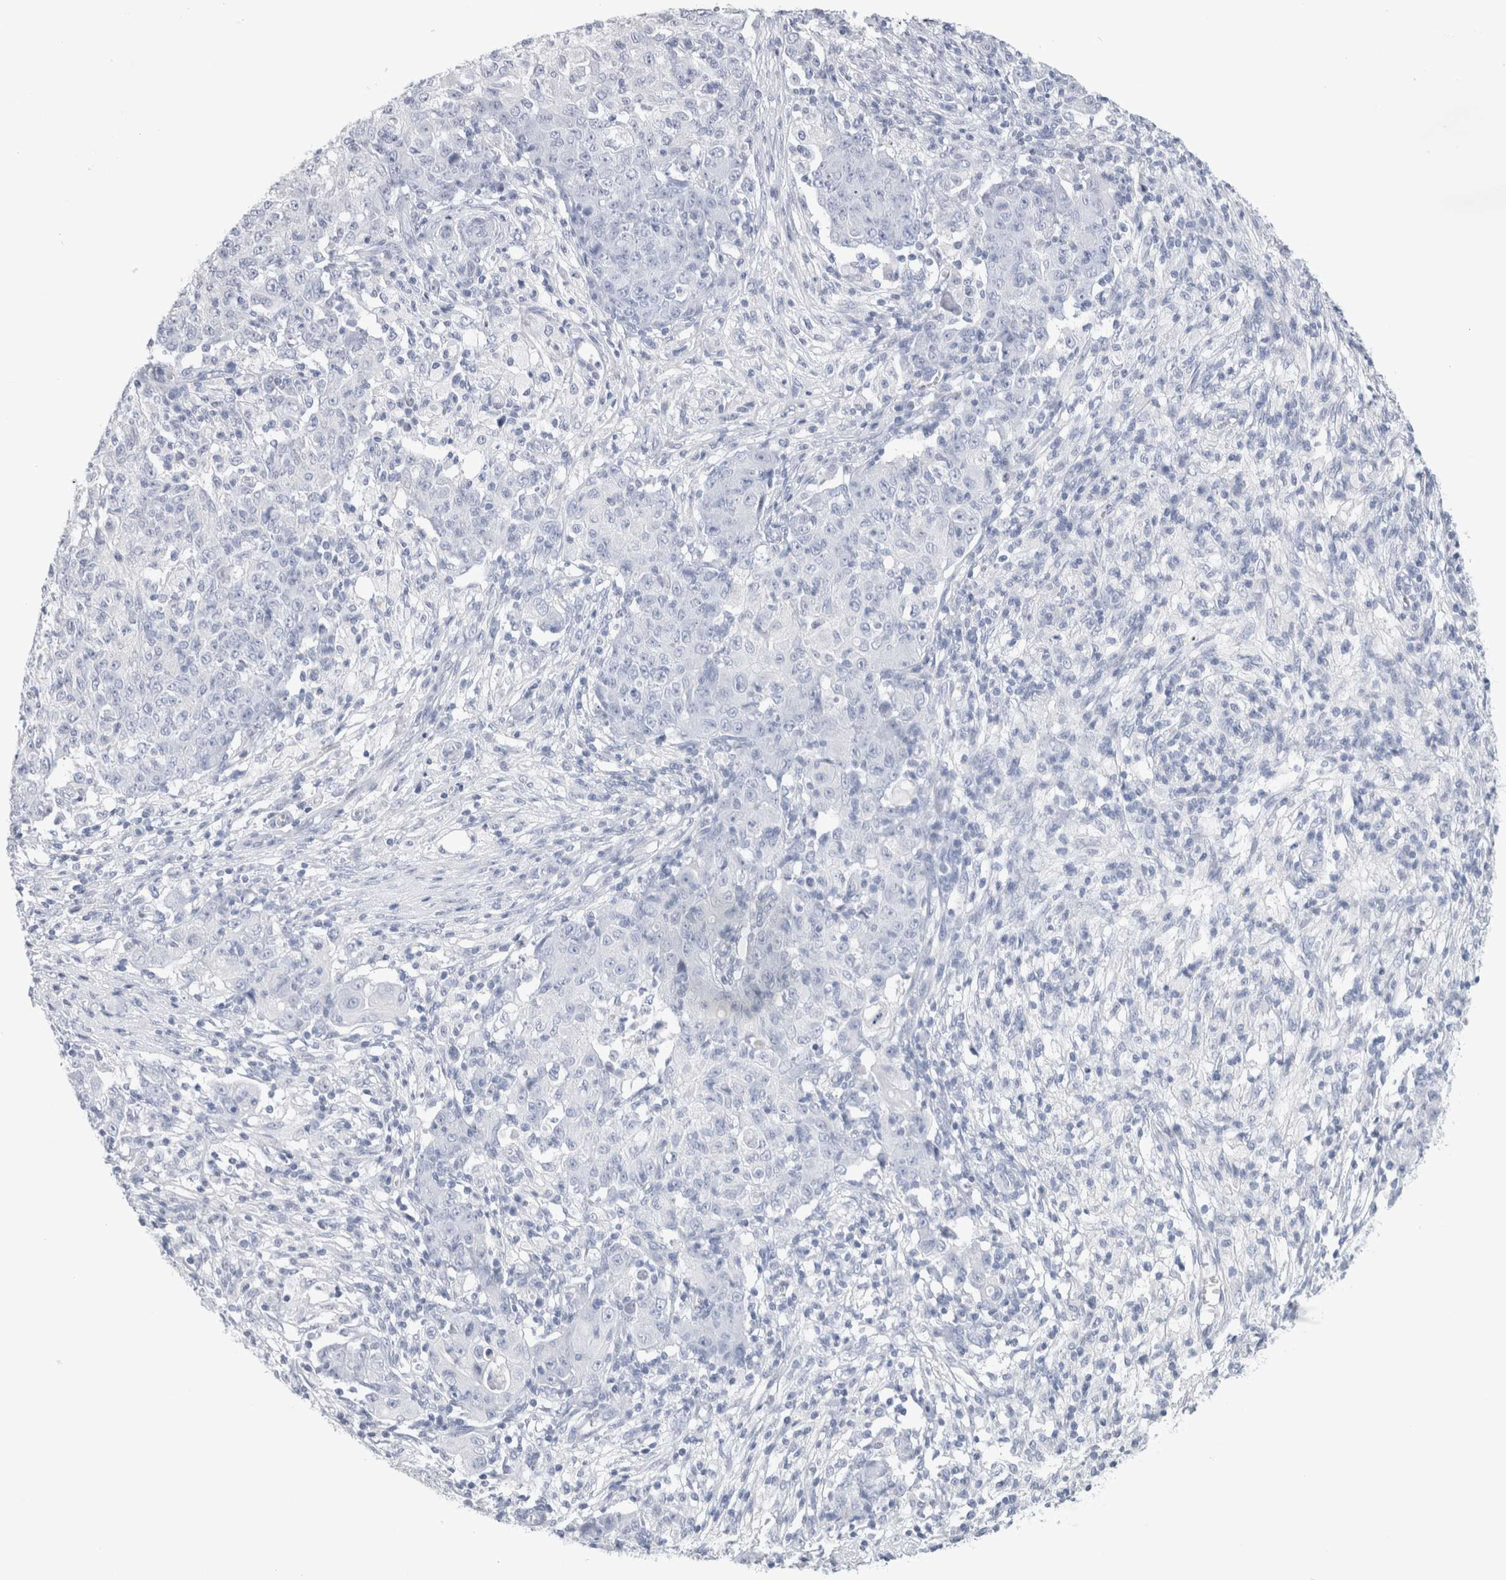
{"staining": {"intensity": "negative", "quantity": "none", "location": "none"}, "tissue": "ovarian cancer", "cell_type": "Tumor cells", "image_type": "cancer", "snomed": [{"axis": "morphology", "description": "Carcinoma, endometroid"}, {"axis": "topography", "description": "Ovary"}], "caption": "High power microscopy image of an IHC image of ovarian endometroid carcinoma, revealing no significant staining in tumor cells.", "gene": "ECHDC2", "patient": {"sex": "female", "age": 42}}